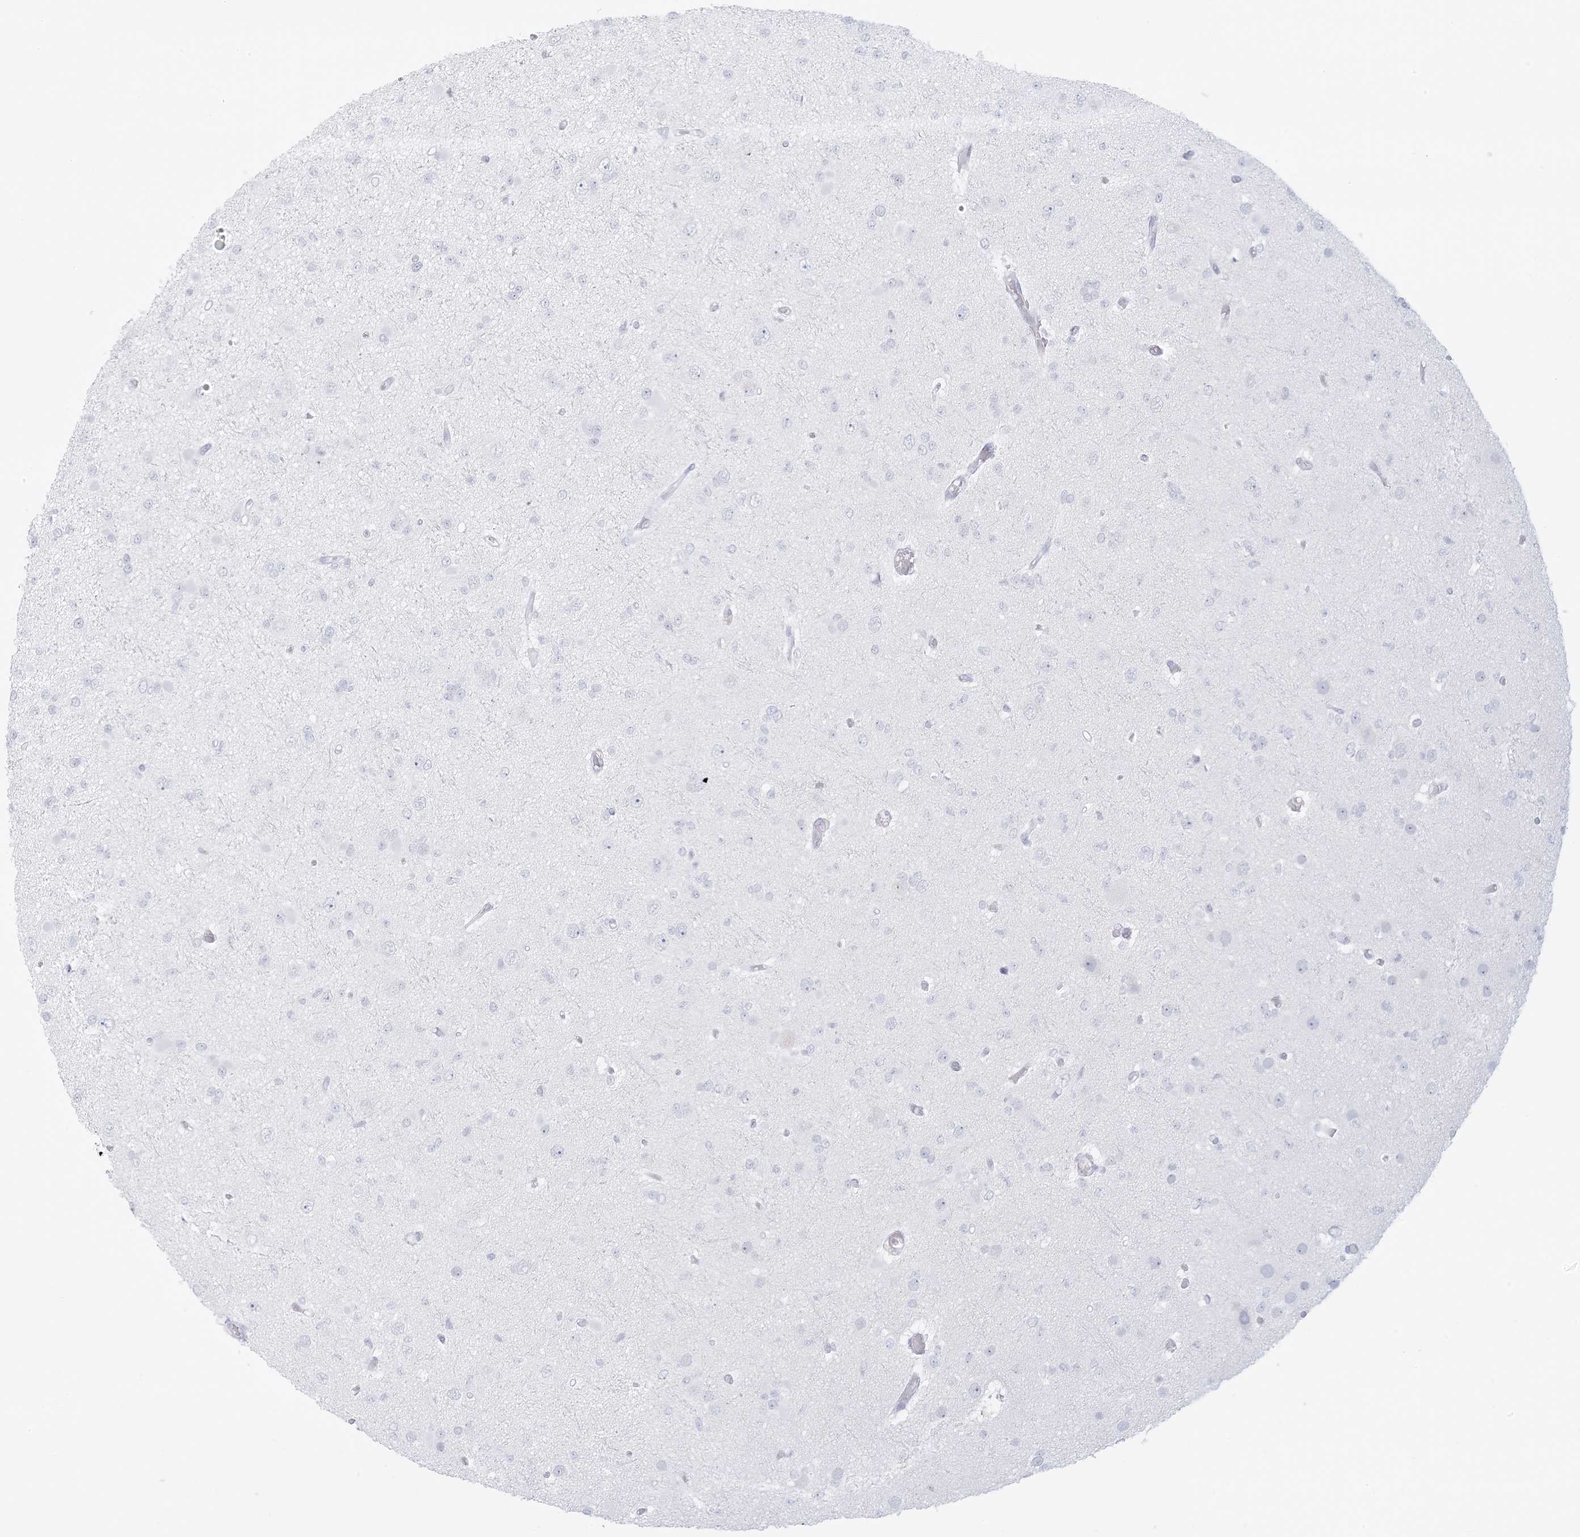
{"staining": {"intensity": "negative", "quantity": "none", "location": "none"}, "tissue": "glioma", "cell_type": "Tumor cells", "image_type": "cancer", "snomed": [{"axis": "morphology", "description": "Glioma, malignant, Low grade"}, {"axis": "topography", "description": "Brain"}], "caption": "This is a histopathology image of immunohistochemistry (IHC) staining of malignant low-grade glioma, which shows no staining in tumor cells.", "gene": "LIPT1", "patient": {"sex": "female", "age": 22}}